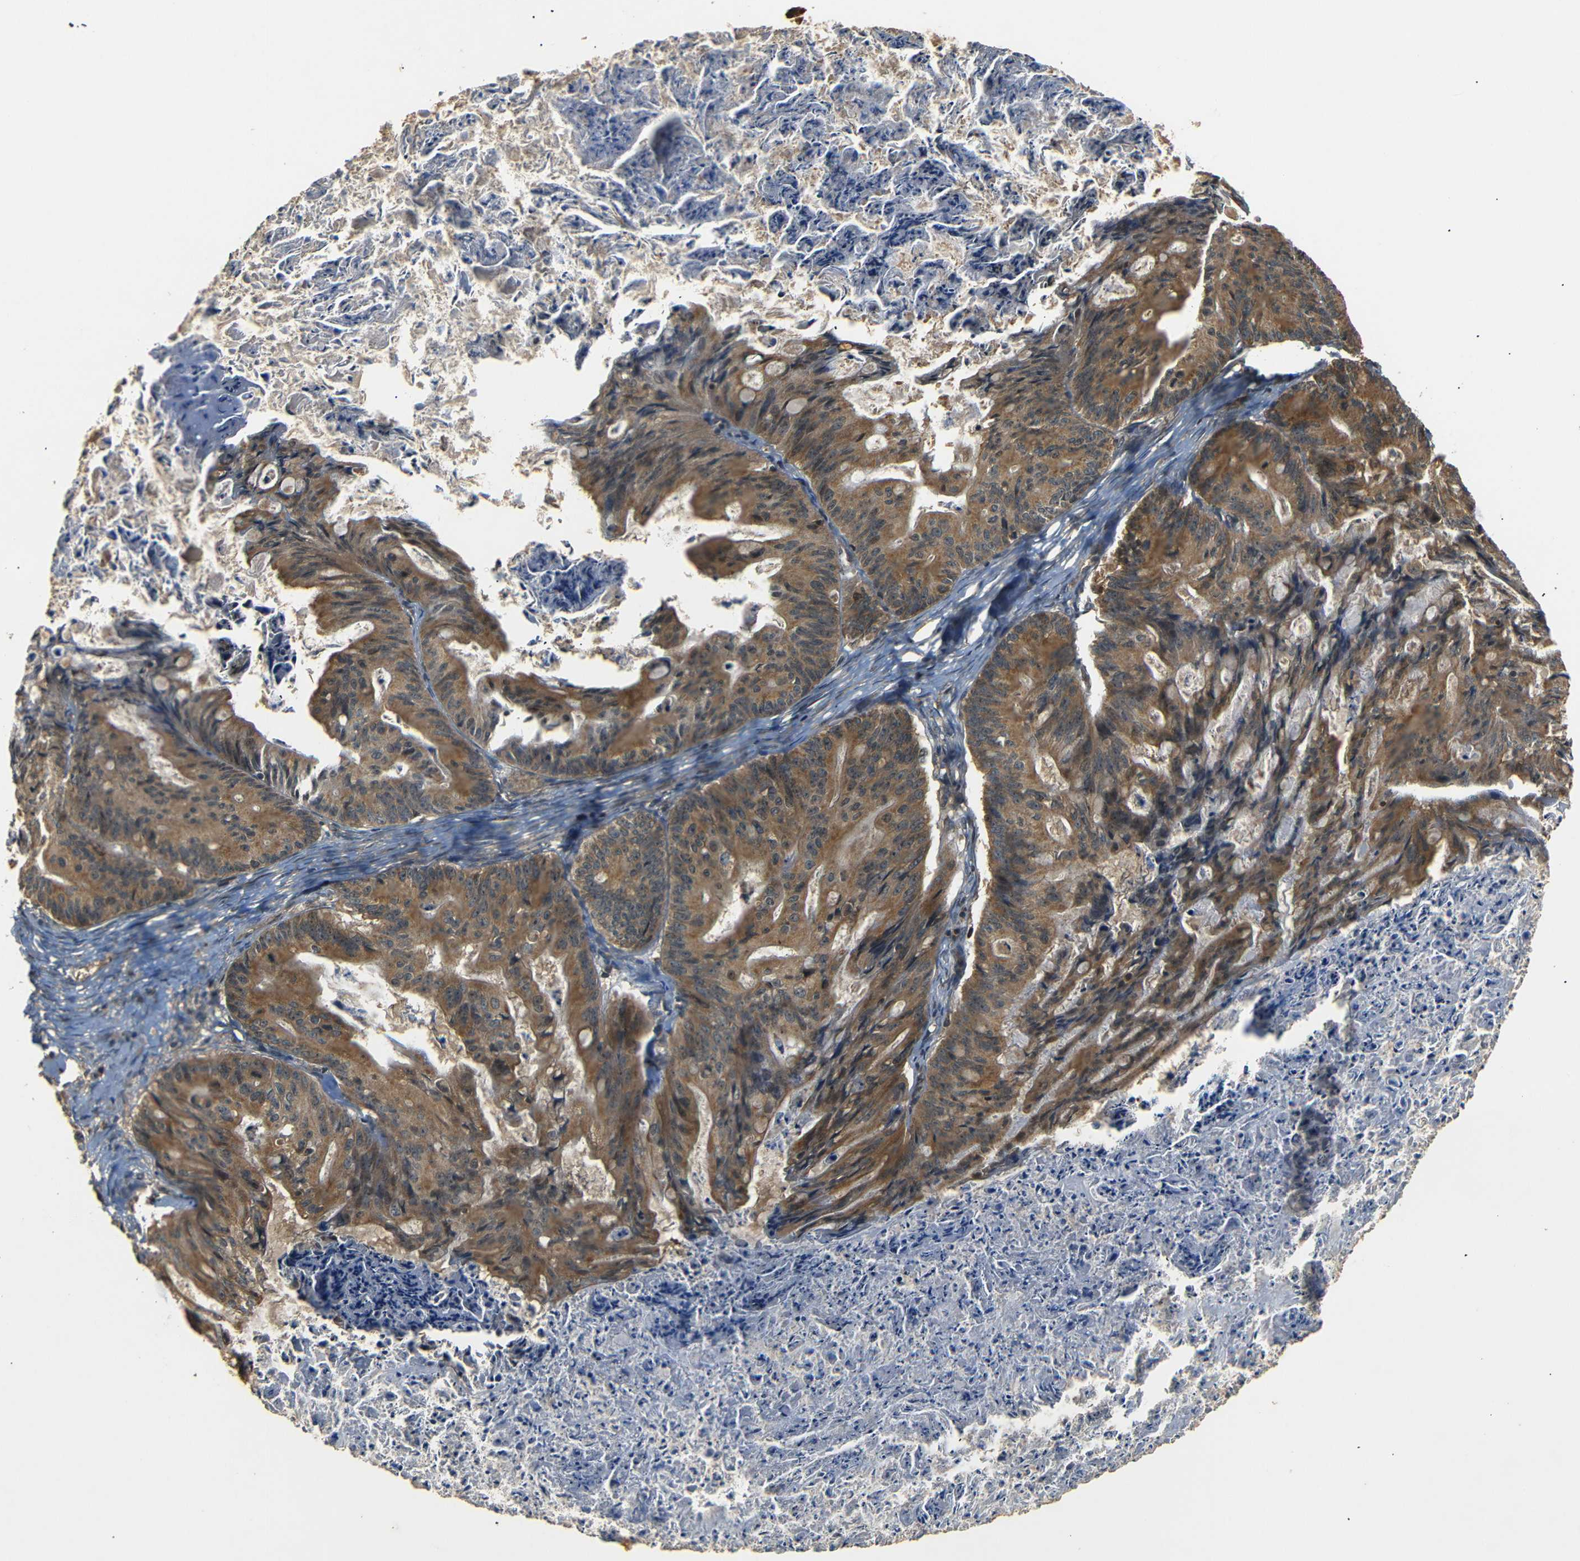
{"staining": {"intensity": "moderate", "quantity": ">75%", "location": "cytoplasmic/membranous"}, "tissue": "ovarian cancer", "cell_type": "Tumor cells", "image_type": "cancer", "snomed": [{"axis": "morphology", "description": "Cystadenocarcinoma, mucinous, NOS"}, {"axis": "topography", "description": "Ovary"}], "caption": "Protein expression by immunohistochemistry (IHC) shows moderate cytoplasmic/membranous staining in about >75% of tumor cells in ovarian cancer (mucinous cystadenocarcinoma).", "gene": "TANK", "patient": {"sex": "female", "age": 36}}